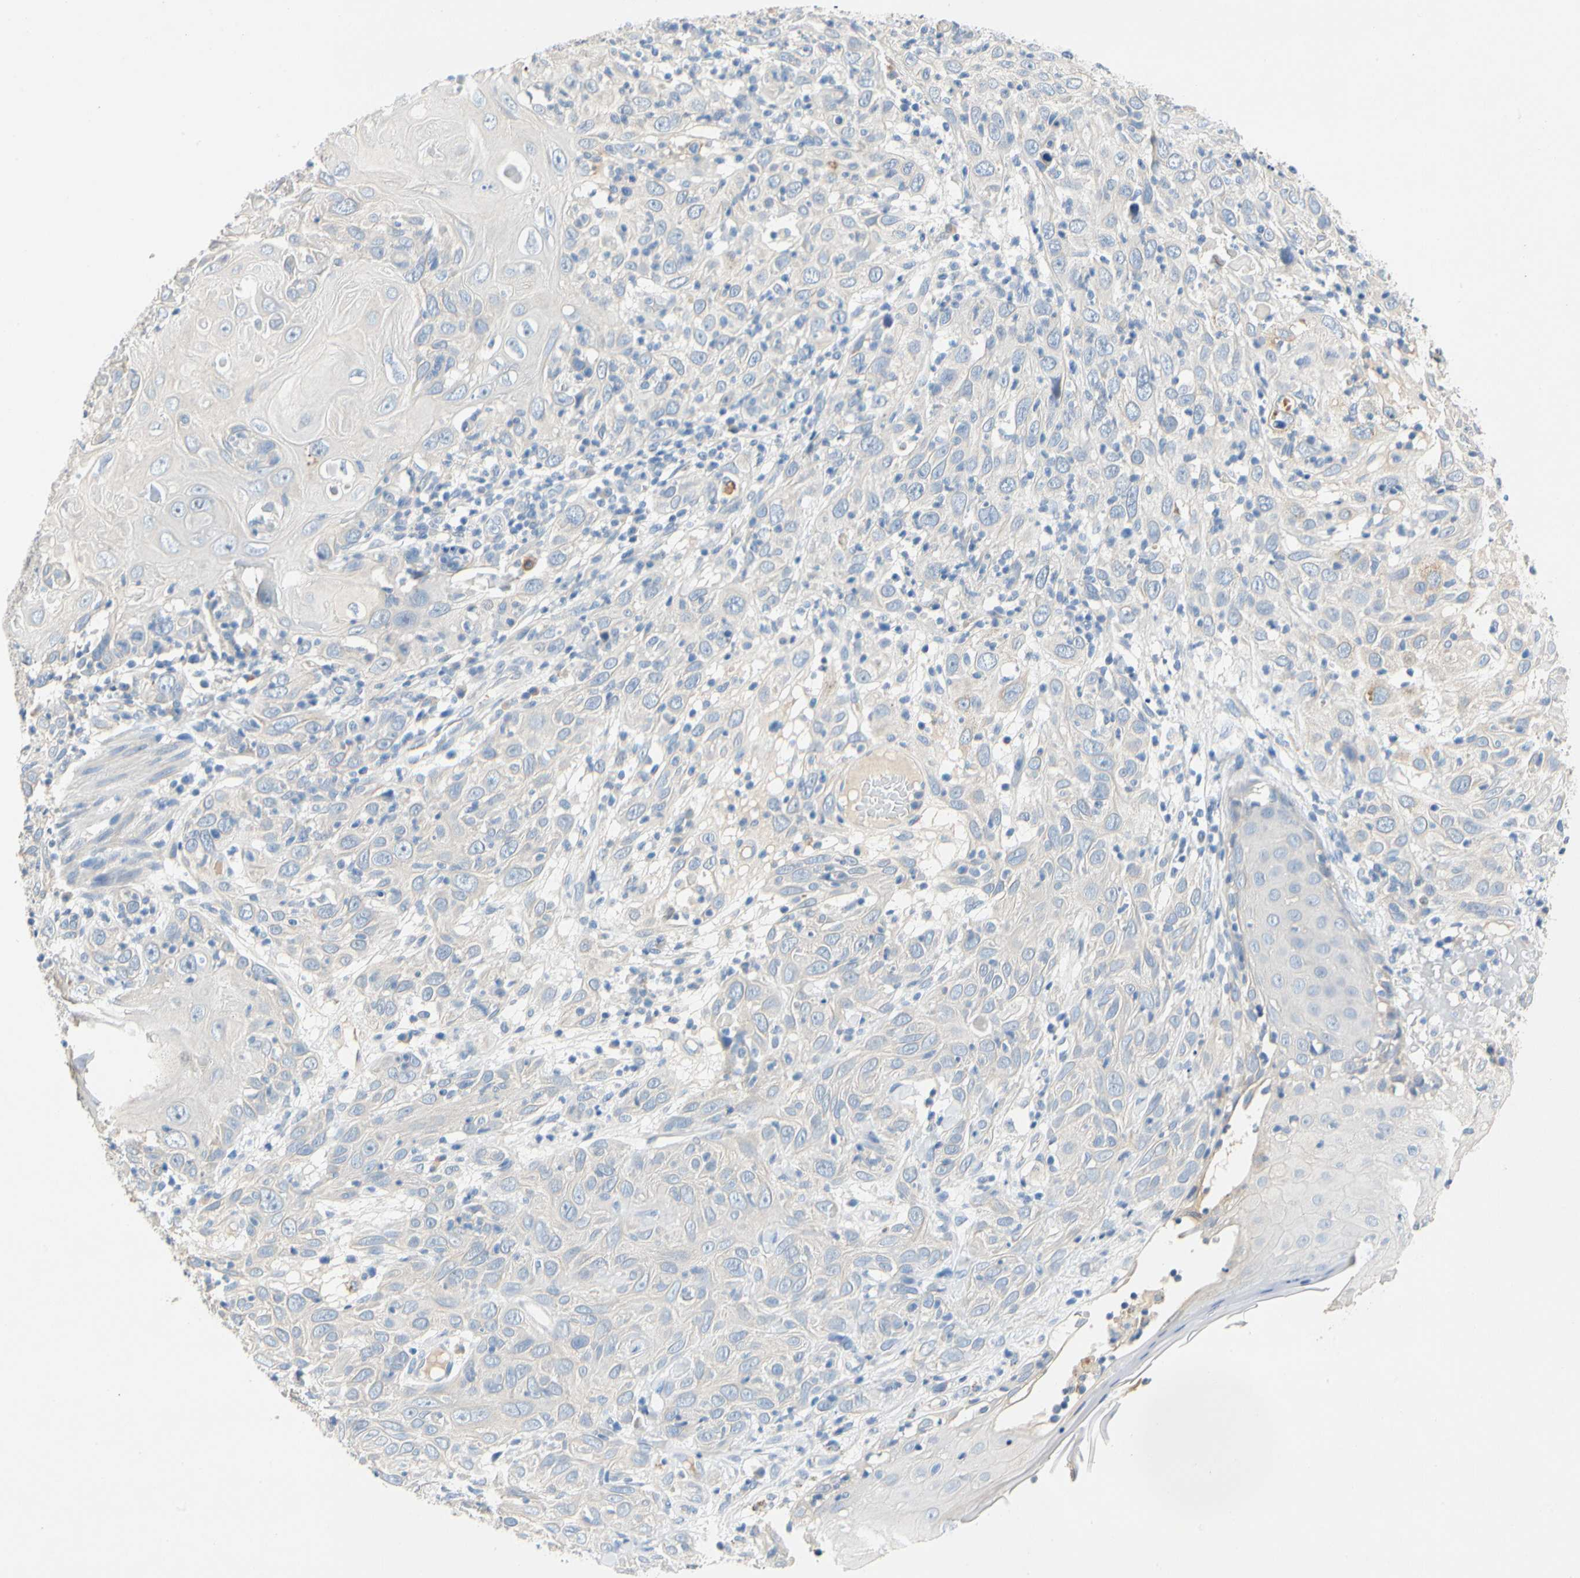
{"staining": {"intensity": "negative", "quantity": "none", "location": "none"}, "tissue": "skin cancer", "cell_type": "Tumor cells", "image_type": "cancer", "snomed": [{"axis": "morphology", "description": "Squamous cell carcinoma, NOS"}, {"axis": "topography", "description": "Skin"}], "caption": "High magnification brightfield microscopy of squamous cell carcinoma (skin) stained with DAB (brown) and counterstained with hematoxylin (blue): tumor cells show no significant expression.", "gene": "CCM2L", "patient": {"sex": "female", "age": 88}}